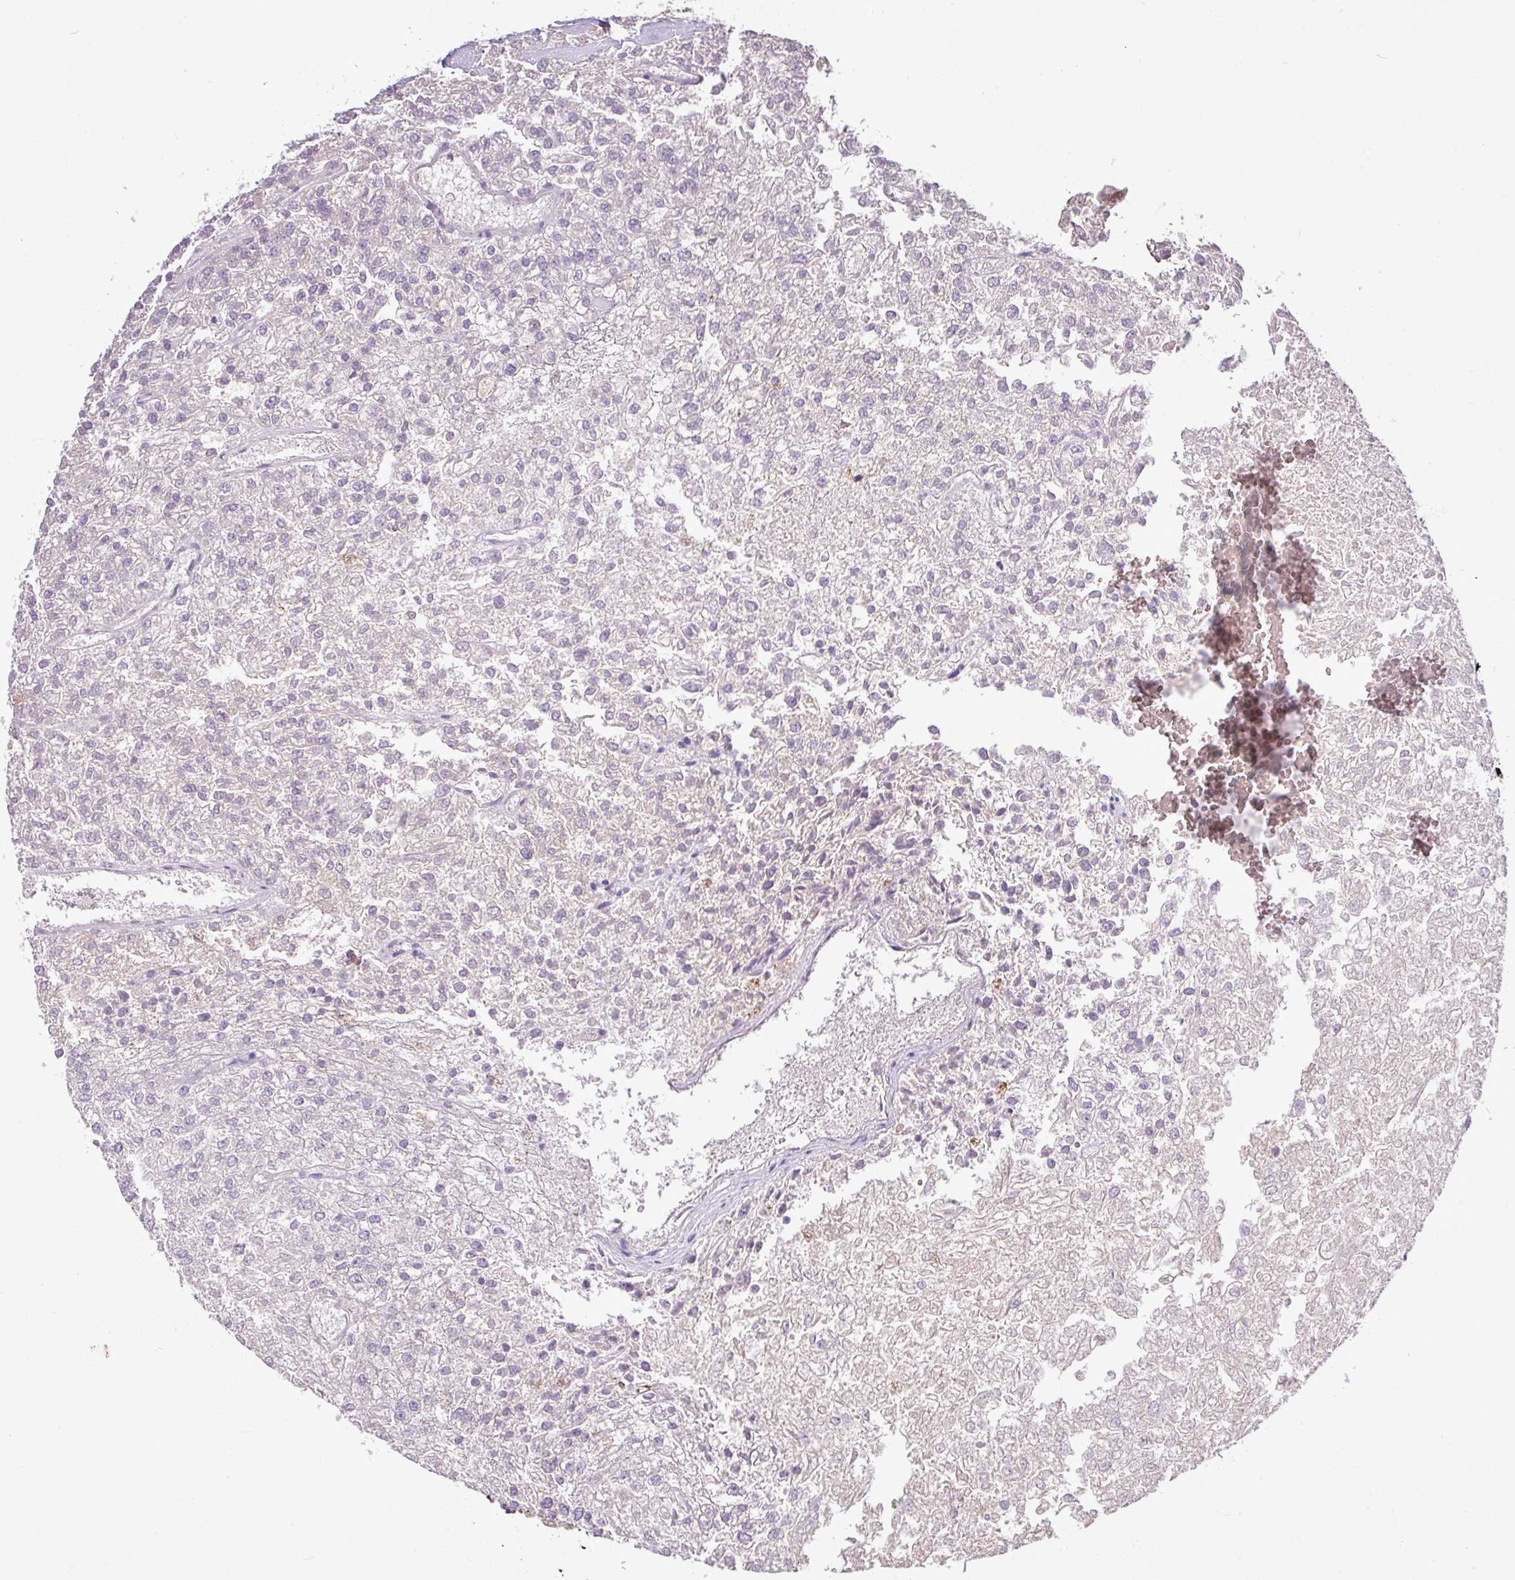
{"staining": {"intensity": "negative", "quantity": "none", "location": "none"}, "tissue": "renal cancer", "cell_type": "Tumor cells", "image_type": "cancer", "snomed": [{"axis": "morphology", "description": "Adenocarcinoma, NOS"}, {"axis": "topography", "description": "Kidney"}], "caption": "Tumor cells show no significant protein expression in renal cancer.", "gene": "SKIC2", "patient": {"sex": "female", "age": 54}}